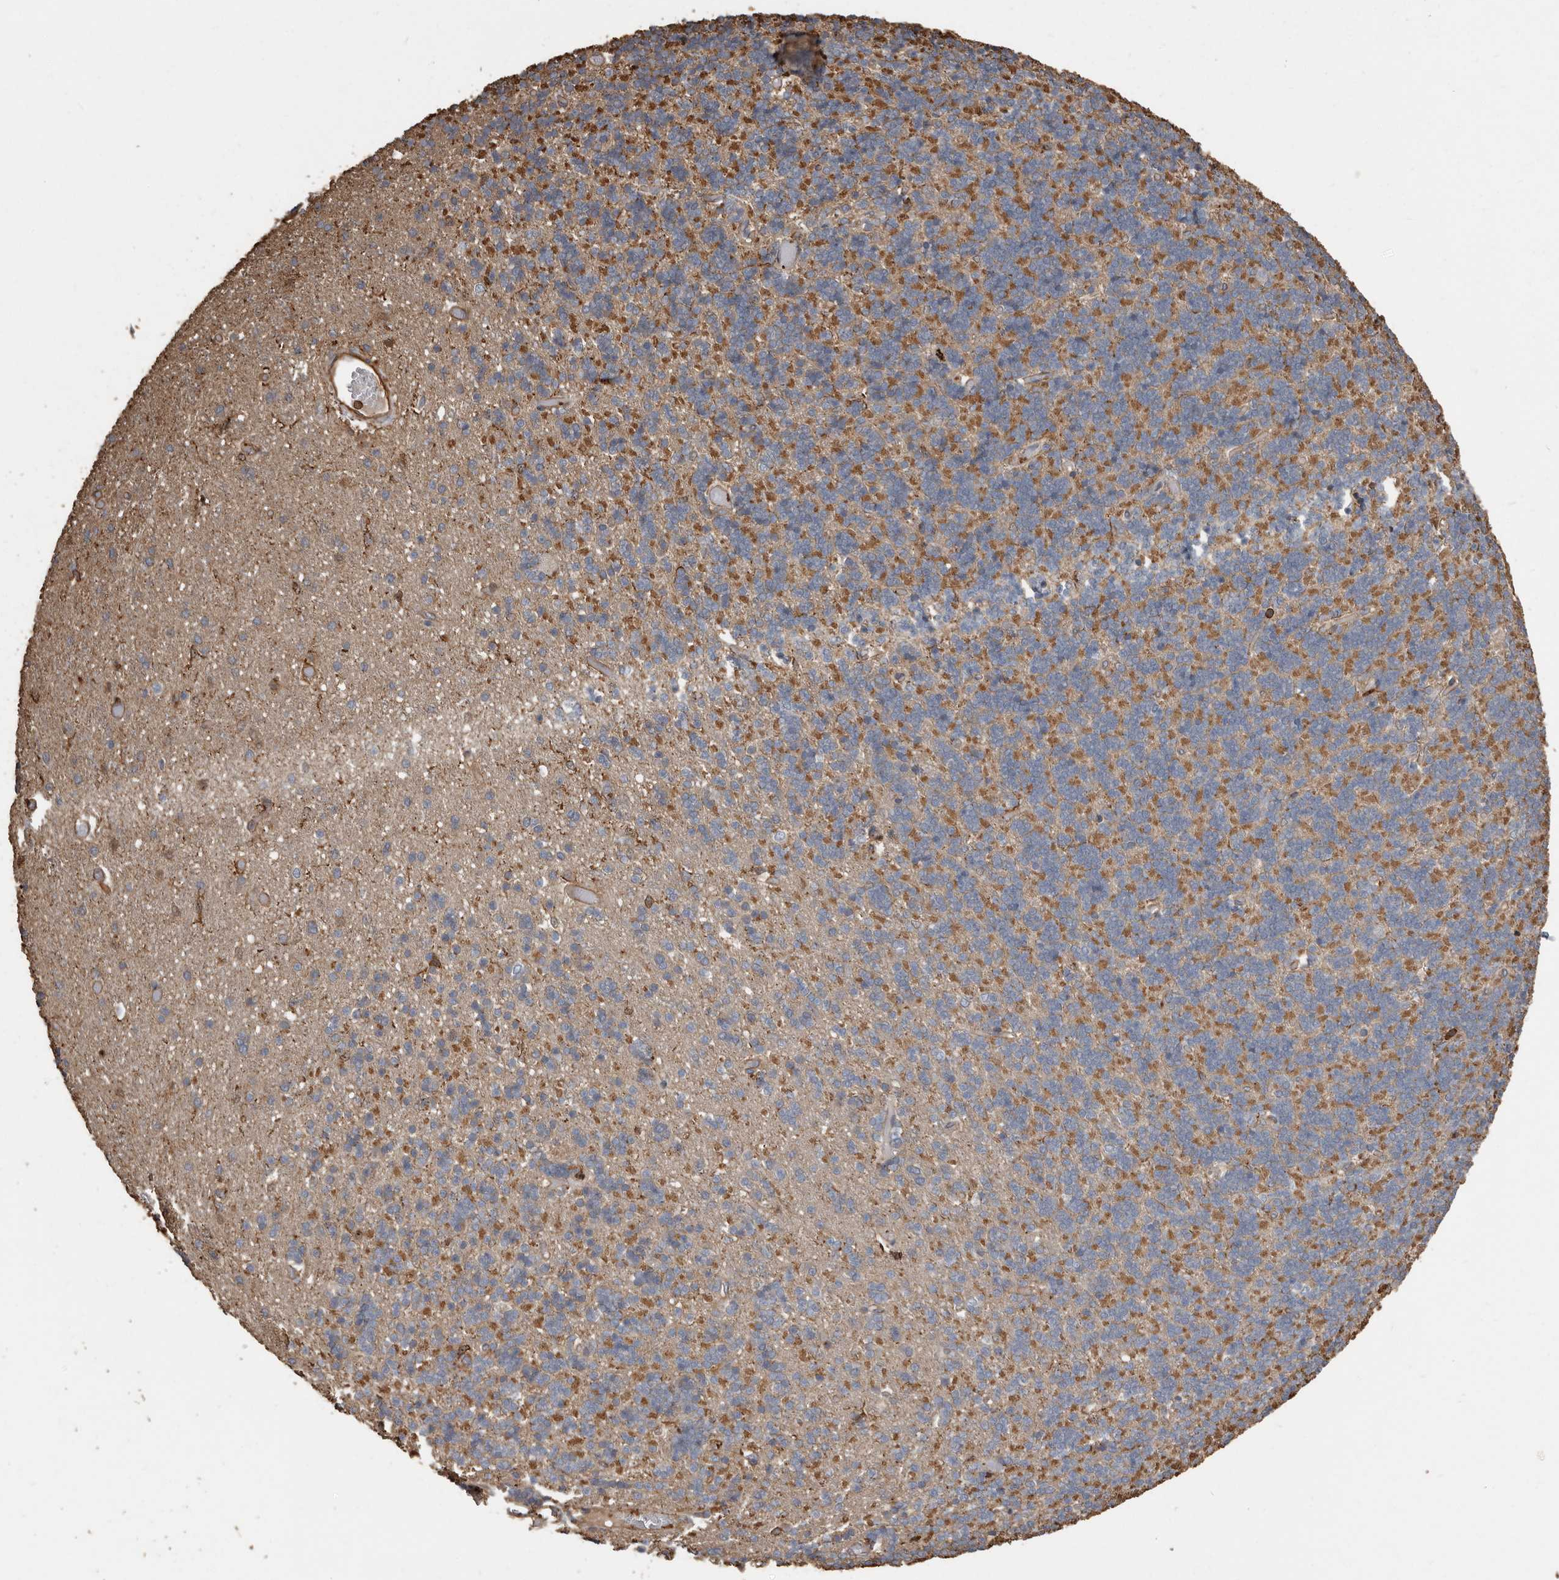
{"staining": {"intensity": "moderate", "quantity": "<25%", "location": "cytoplasmic/membranous"}, "tissue": "cerebellum", "cell_type": "Cells in granular layer", "image_type": "normal", "snomed": [{"axis": "morphology", "description": "Normal tissue, NOS"}, {"axis": "topography", "description": "Cerebellum"}], "caption": "Protein staining displays moderate cytoplasmic/membranous expression in about <25% of cells in granular layer in normal cerebellum. Using DAB (brown) and hematoxylin (blue) stains, captured at high magnification using brightfield microscopy.", "gene": "DENND6B", "patient": {"sex": "male", "age": 37}}